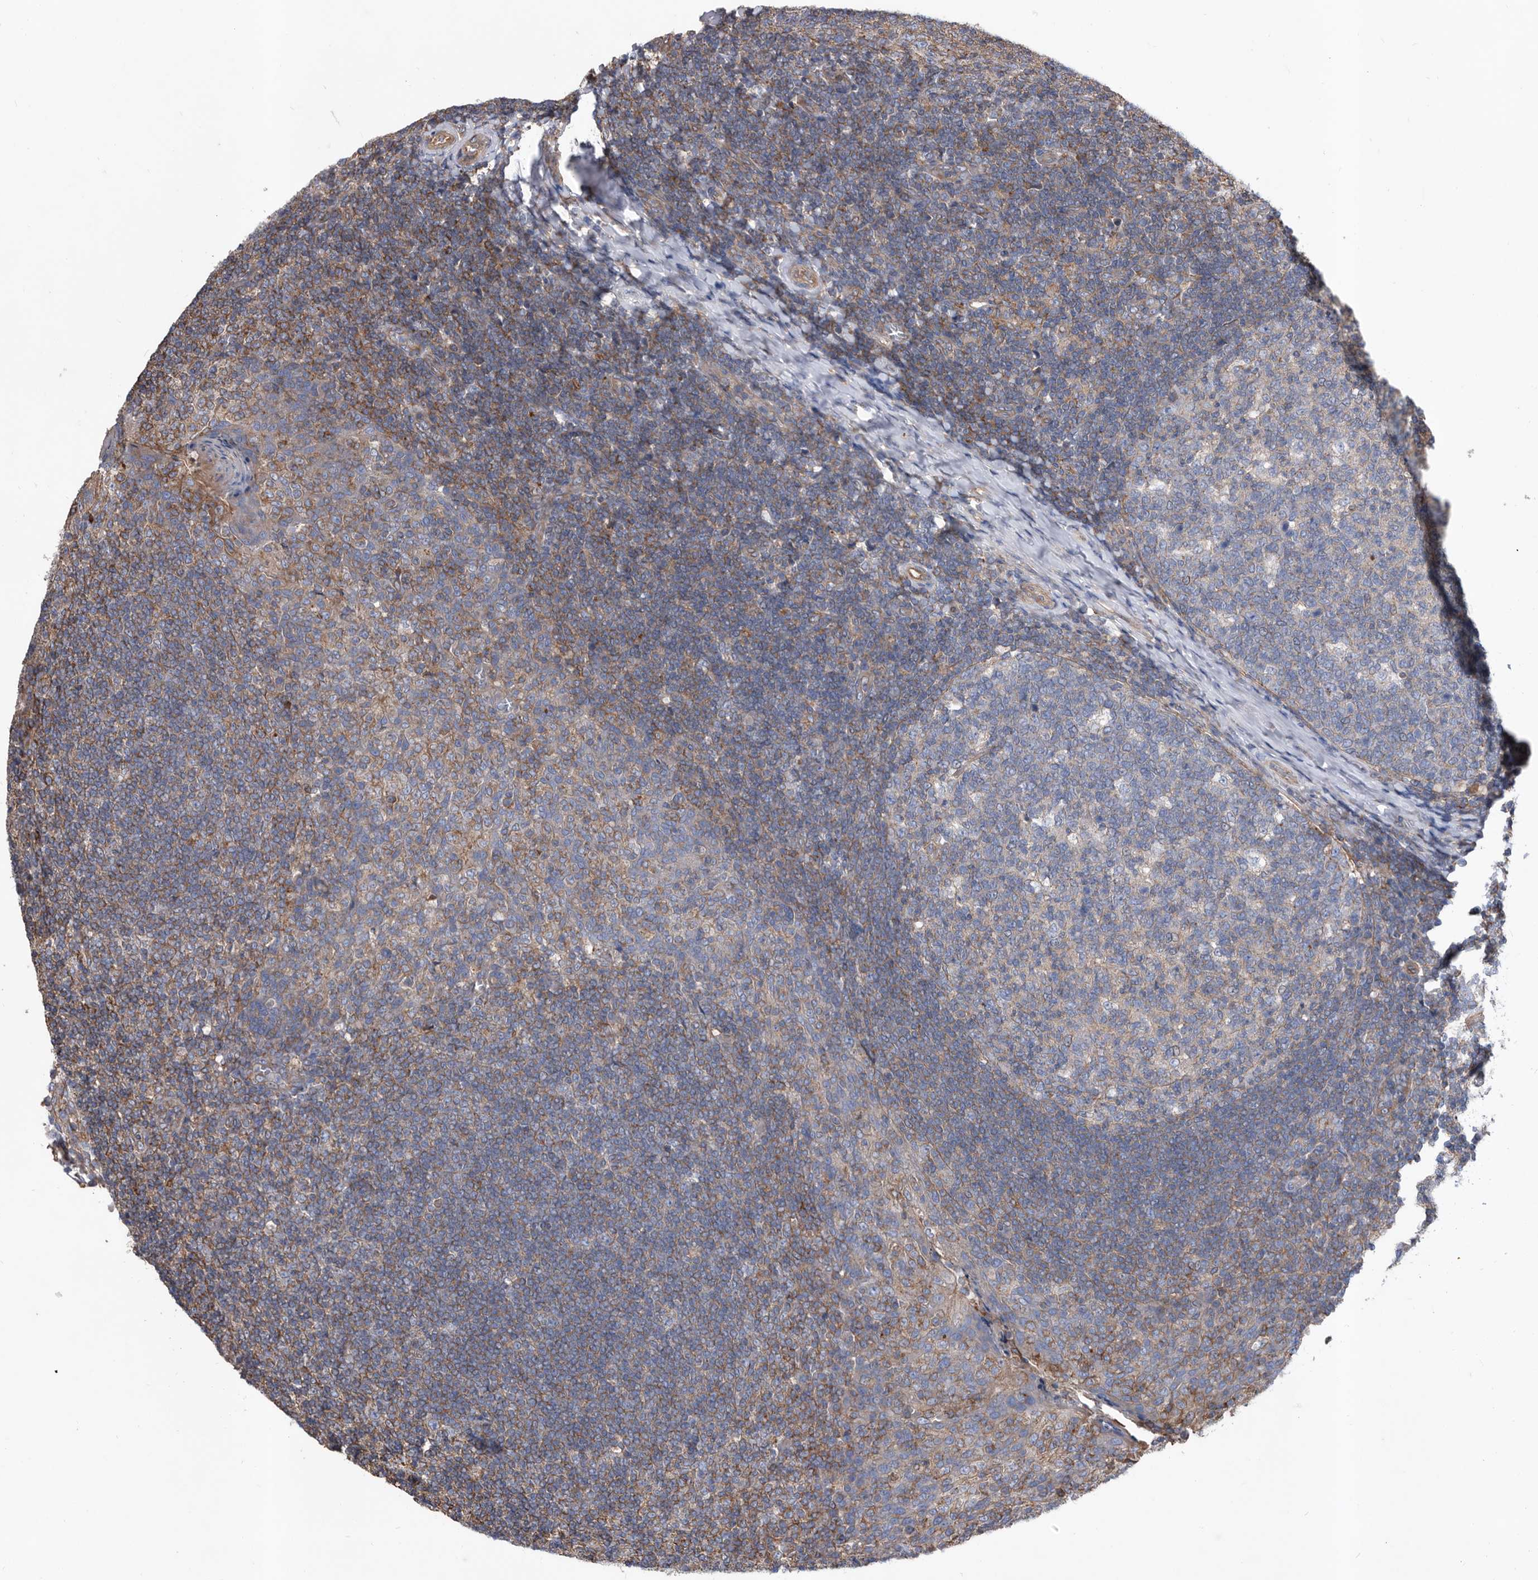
{"staining": {"intensity": "negative", "quantity": "none", "location": "none"}, "tissue": "tonsil", "cell_type": "Germinal center cells", "image_type": "normal", "snomed": [{"axis": "morphology", "description": "Normal tissue, NOS"}, {"axis": "topography", "description": "Tonsil"}], "caption": "Normal tonsil was stained to show a protein in brown. There is no significant positivity in germinal center cells.", "gene": "ATP13A3", "patient": {"sex": "female", "age": 19}}